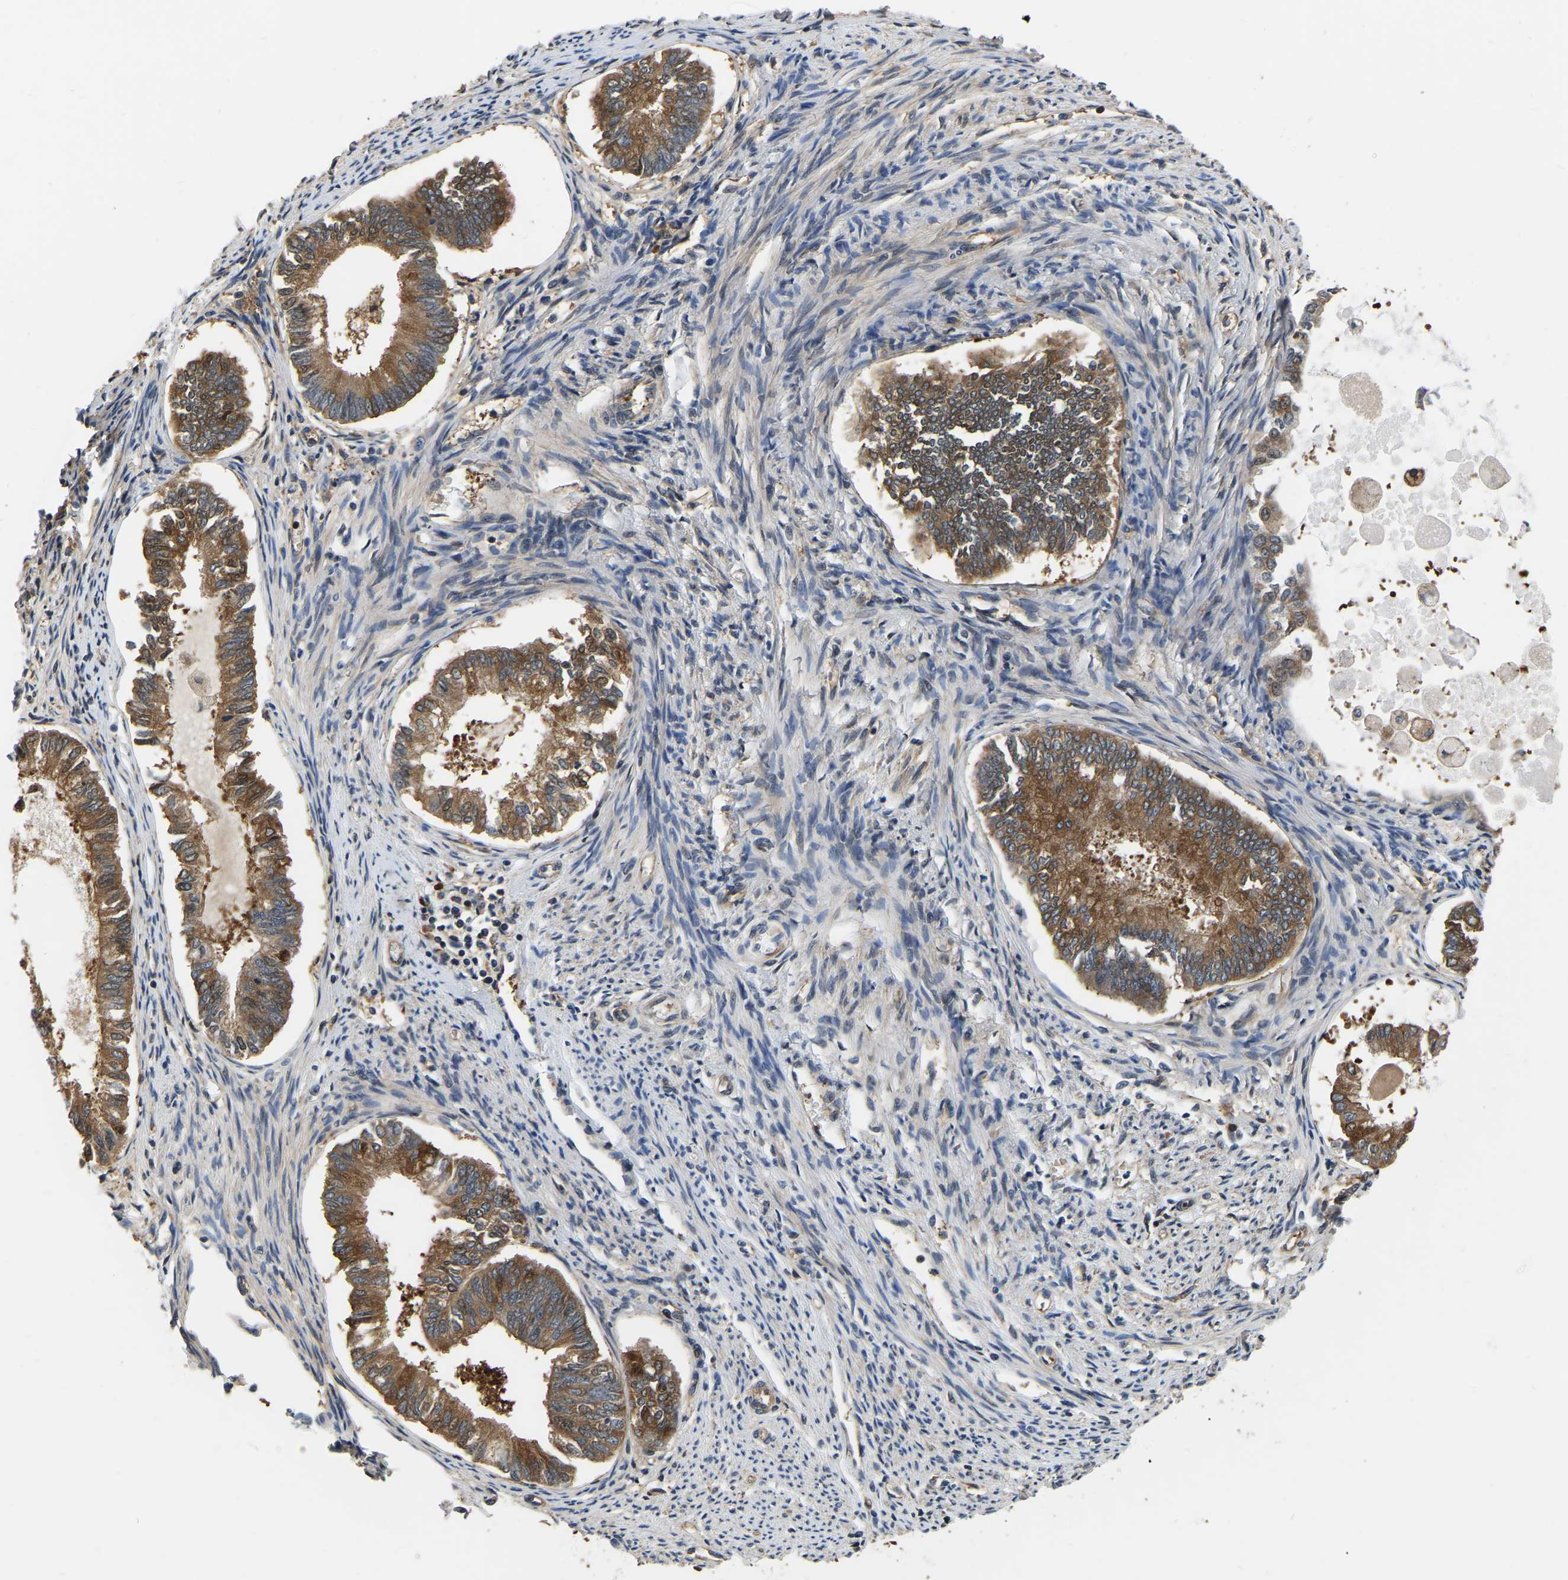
{"staining": {"intensity": "strong", "quantity": ">75%", "location": "cytoplasmic/membranous"}, "tissue": "endometrial cancer", "cell_type": "Tumor cells", "image_type": "cancer", "snomed": [{"axis": "morphology", "description": "Adenocarcinoma, NOS"}, {"axis": "topography", "description": "Endometrium"}], "caption": "Immunohistochemical staining of human endometrial adenocarcinoma demonstrates high levels of strong cytoplasmic/membranous staining in approximately >75% of tumor cells.", "gene": "GARS1", "patient": {"sex": "female", "age": 86}}